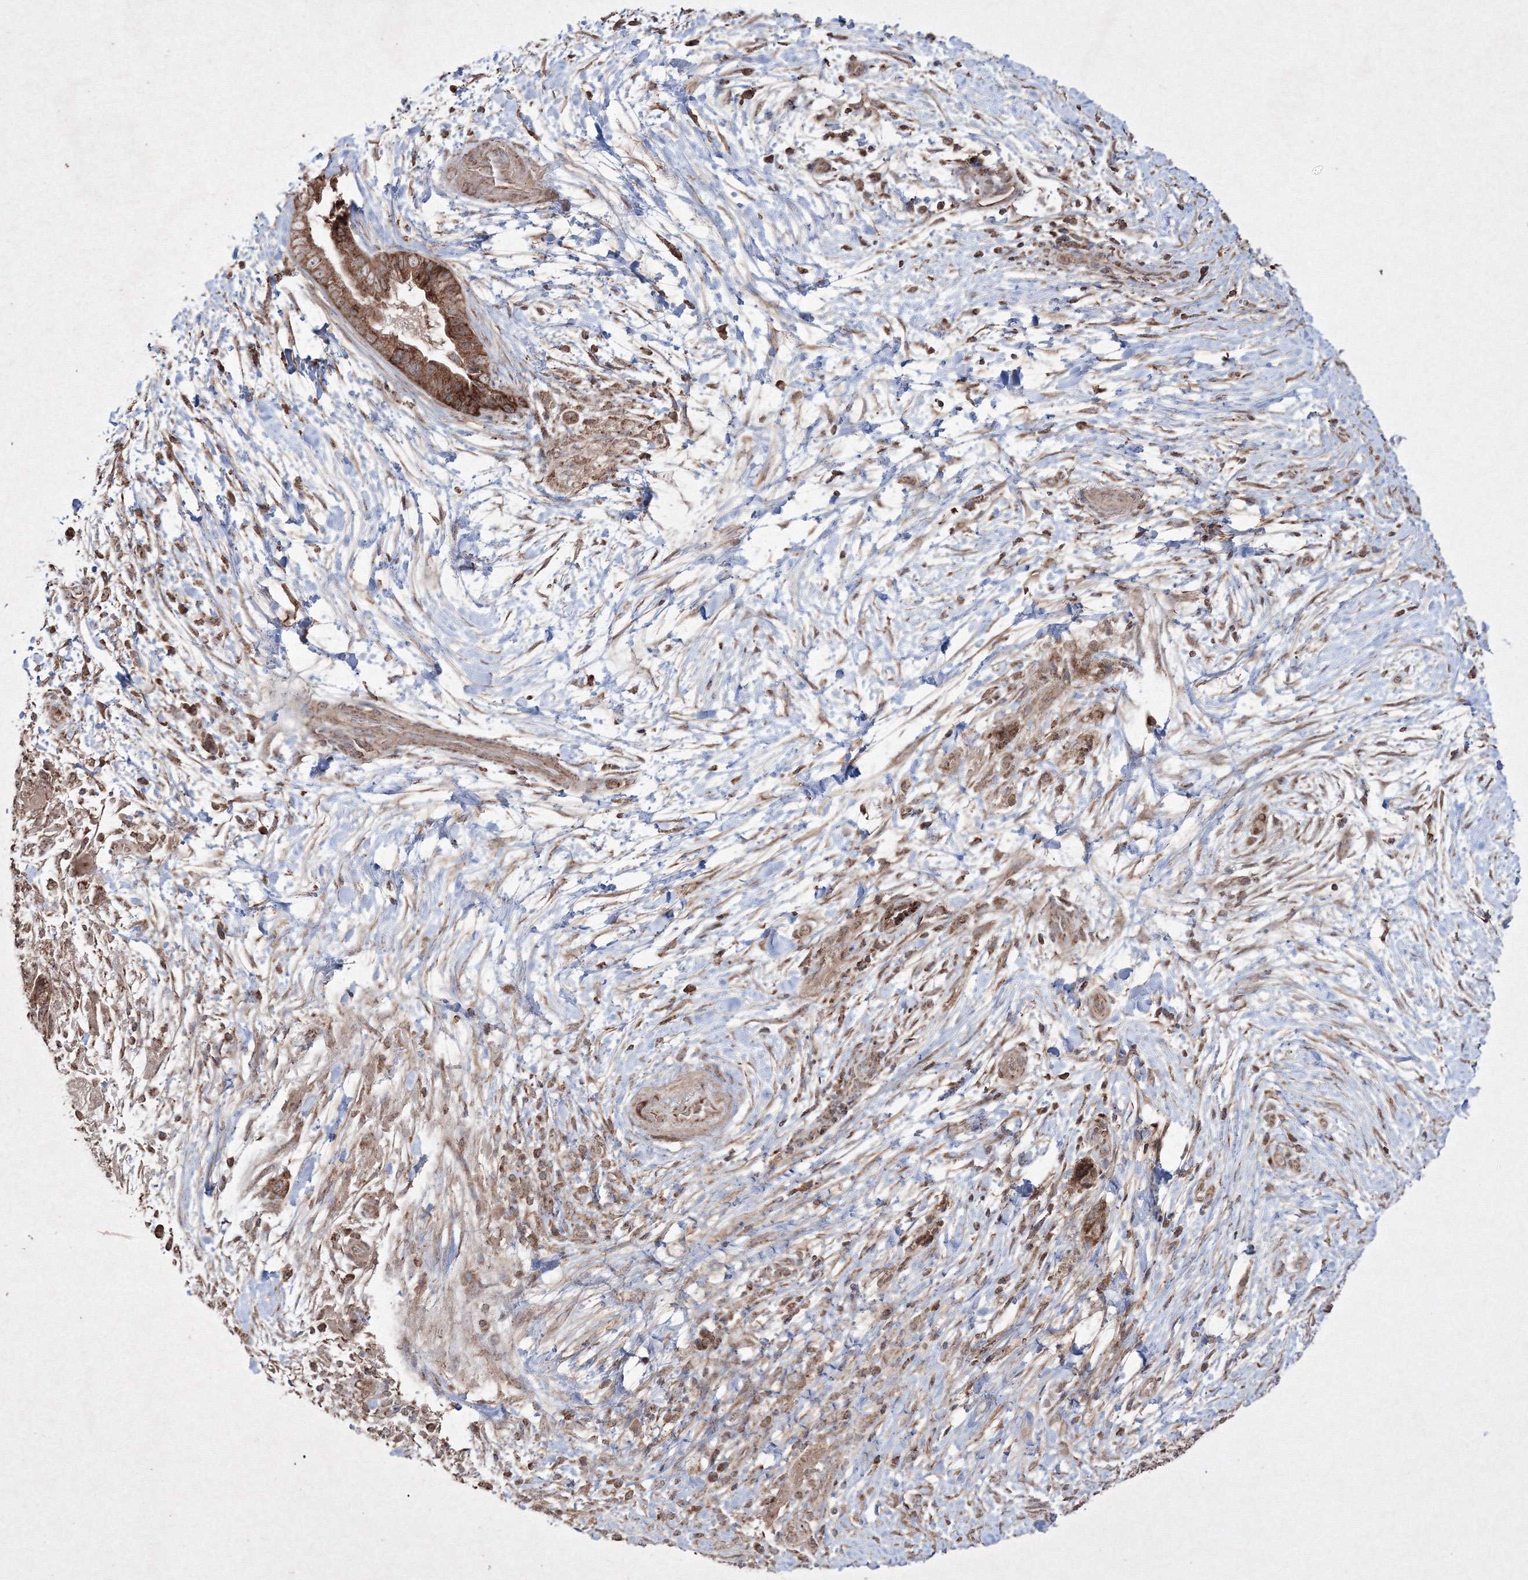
{"staining": {"intensity": "moderate", "quantity": ">75%", "location": "cytoplasmic/membranous"}, "tissue": "pancreatic cancer", "cell_type": "Tumor cells", "image_type": "cancer", "snomed": [{"axis": "morphology", "description": "Adenocarcinoma, NOS"}, {"axis": "topography", "description": "Pancreas"}], "caption": "Immunohistochemical staining of human pancreatic cancer (adenocarcinoma) exhibits medium levels of moderate cytoplasmic/membranous protein expression in about >75% of tumor cells.", "gene": "GRSF1", "patient": {"sex": "male", "age": 75}}